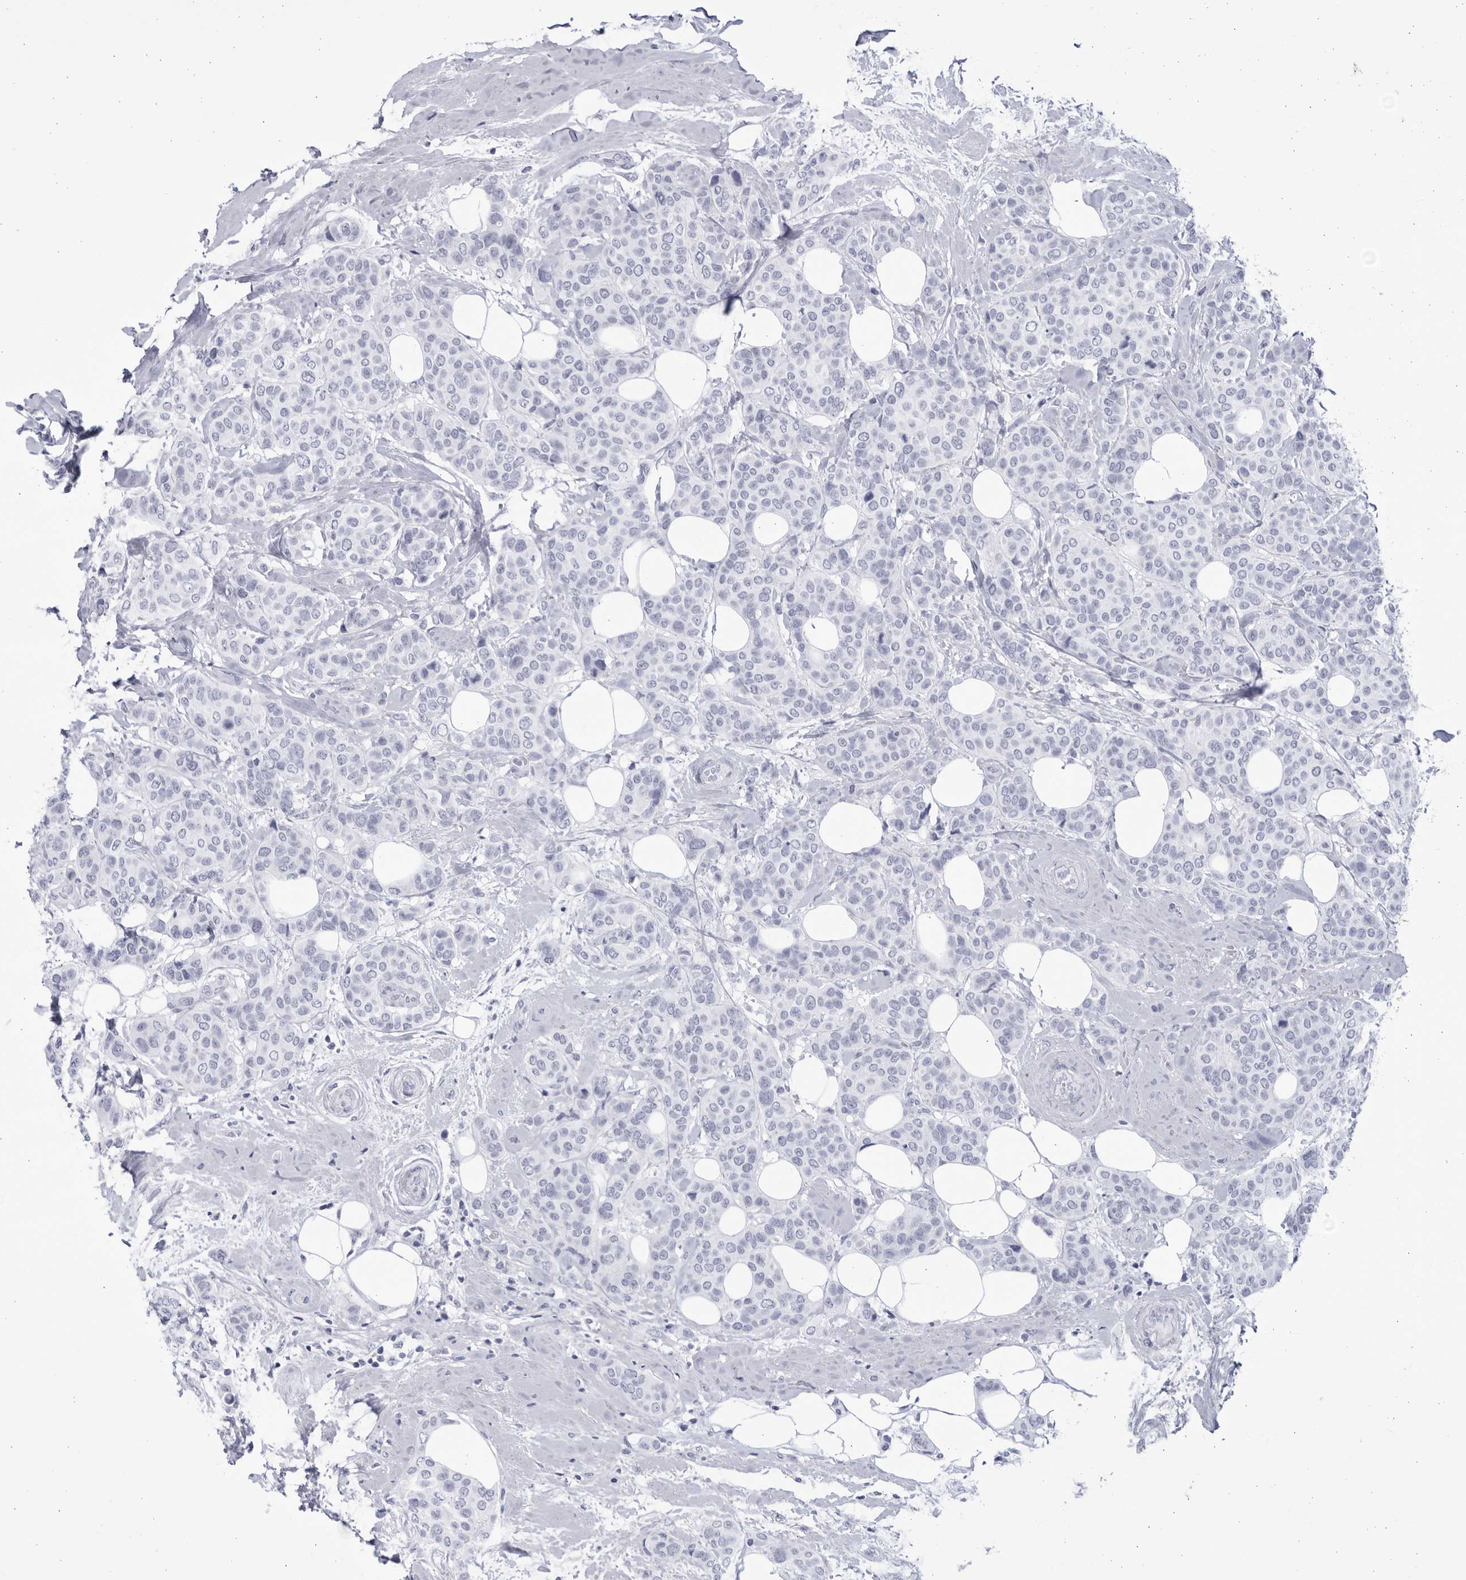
{"staining": {"intensity": "negative", "quantity": "none", "location": "none"}, "tissue": "breast cancer", "cell_type": "Tumor cells", "image_type": "cancer", "snomed": [{"axis": "morphology", "description": "Lobular carcinoma"}, {"axis": "topography", "description": "Breast"}], "caption": "Tumor cells are negative for protein expression in human breast cancer (lobular carcinoma).", "gene": "CCDC181", "patient": {"sex": "female", "age": 51}}